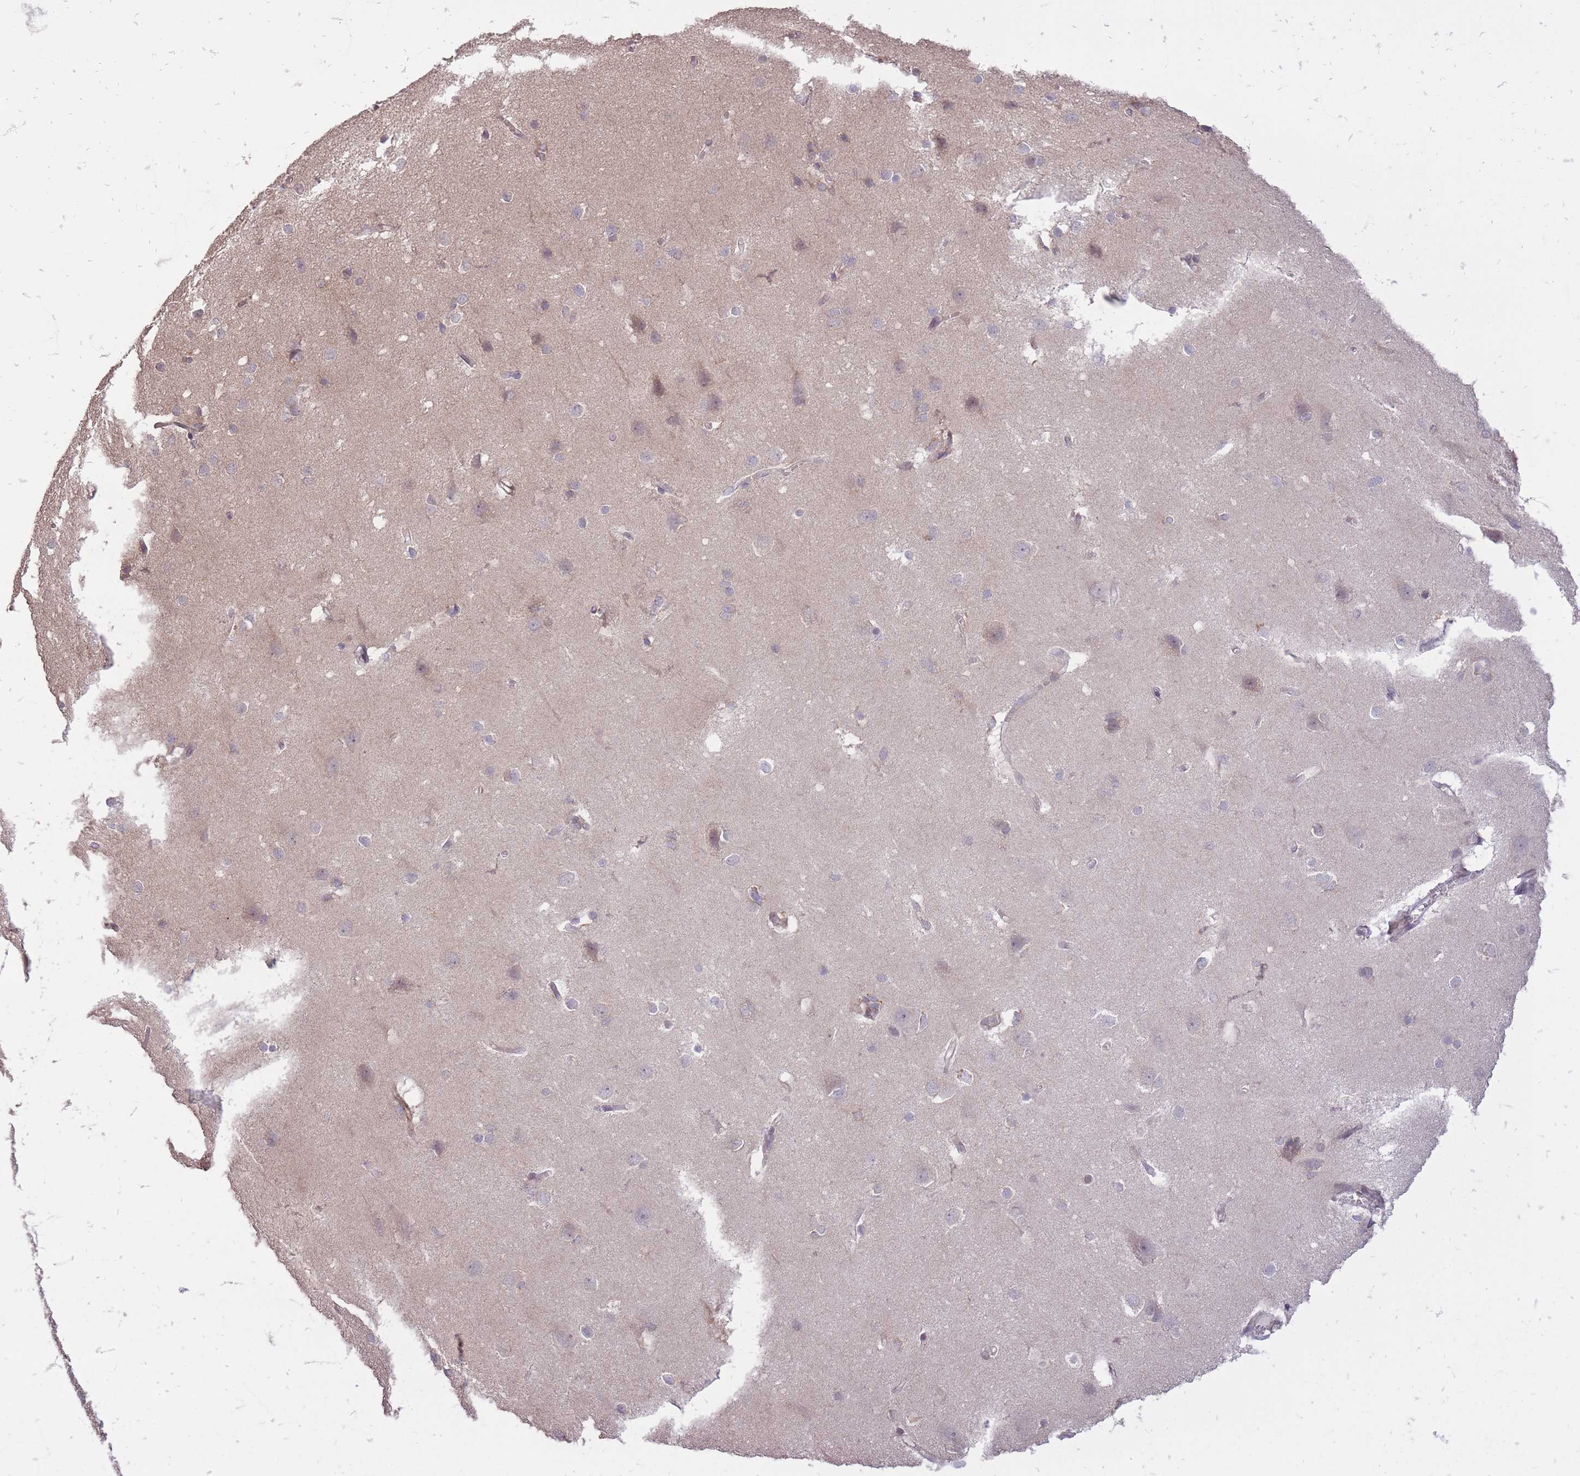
{"staining": {"intensity": "weak", "quantity": "25%-75%", "location": "cytoplasmic/membranous"}, "tissue": "cerebral cortex", "cell_type": "Endothelial cells", "image_type": "normal", "snomed": [{"axis": "morphology", "description": "Normal tissue, NOS"}, {"axis": "topography", "description": "Cerebral cortex"}], "caption": "A micrograph showing weak cytoplasmic/membranous expression in about 25%-75% of endothelial cells in benign cerebral cortex, as visualized by brown immunohistochemical staining.", "gene": "TET3", "patient": {"sex": "male", "age": 37}}